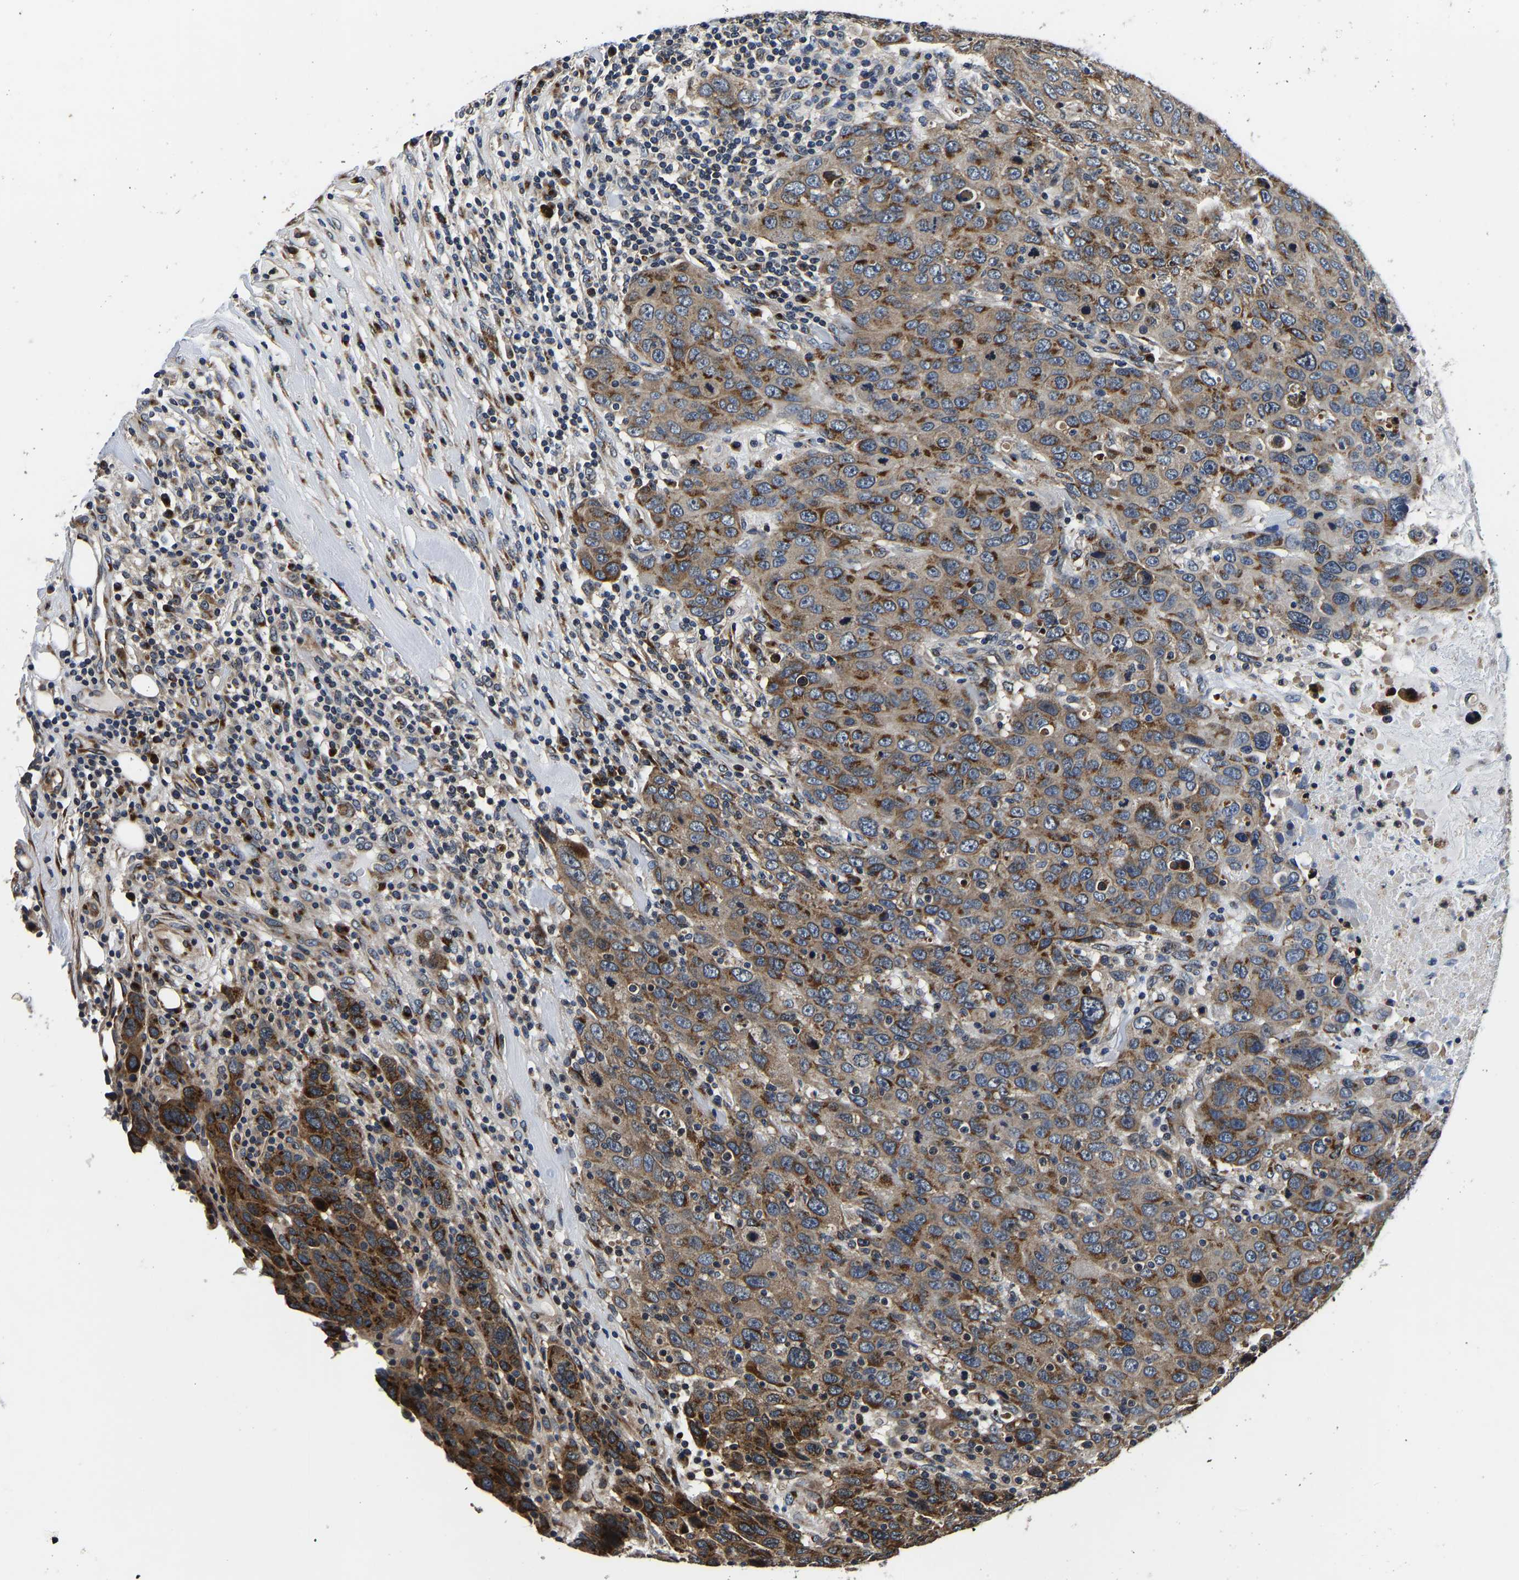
{"staining": {"intensity": "strong", "quantity": ">75%", "location": "cytoplasmic/membranous"}, "tissue": "breast cancer", "cell_type": "Tumor cells", "image_type": "cancer", "snomed": [{"axis": "morphology", "description": "Duct carcinoma"}, {"axis": "topography", "description": "Breast"}], "caption": "Immunohistochemical staining of human breast cancer displays high levels of strong cytoplasmic/membranous protein staining in about >75% of tumor cells. (DAB (3,3'-diaminobenzidine) IHC with brightfield microscopy, high magnification).", "gene": "RABAC1", "patient": {"sex": "female", "age": 37}}